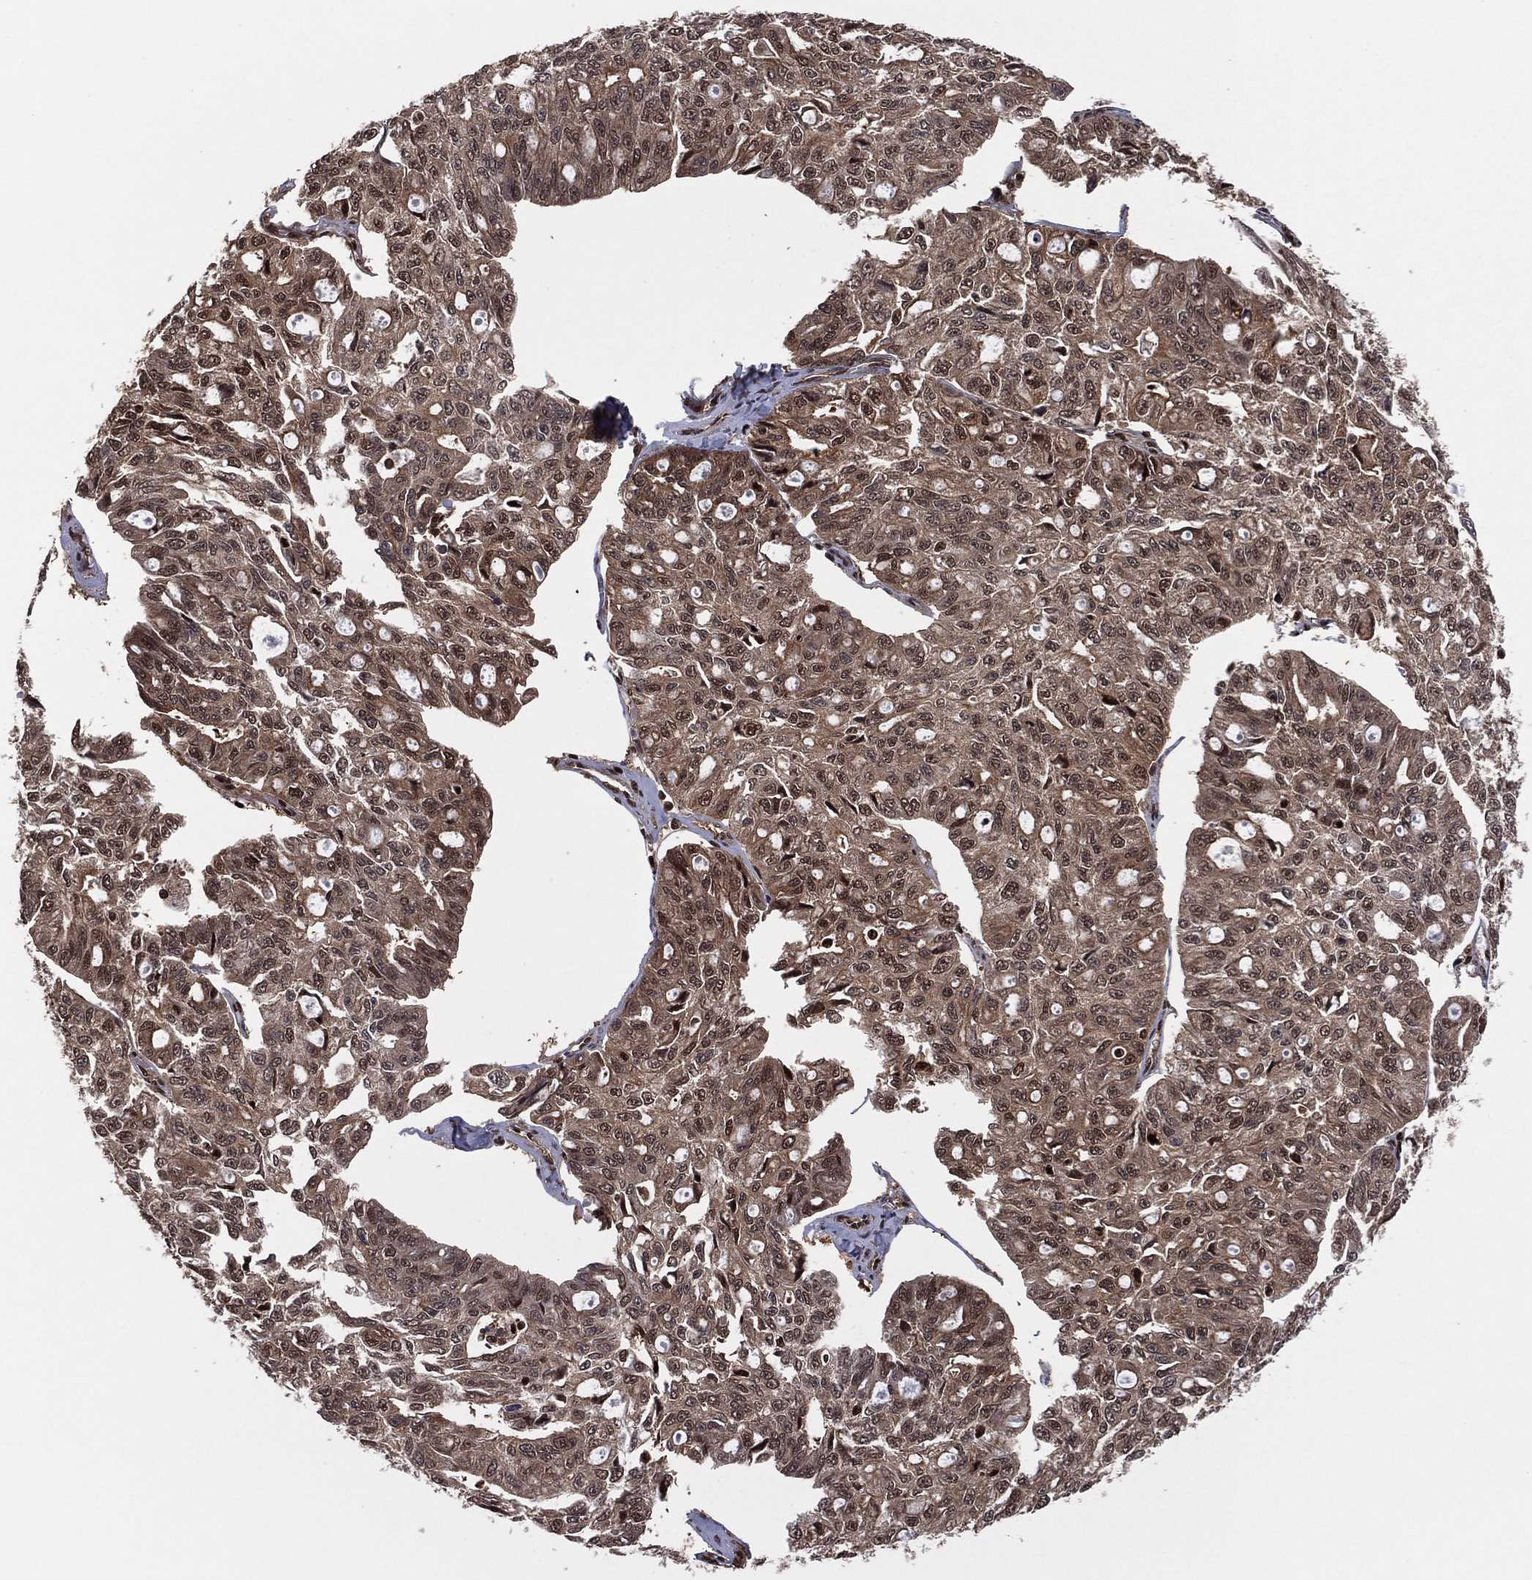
{"staining": {"intensity": "moderate", "quantity": ">75%", "location": "cytoplasmic/membranous,nuclear"}, "tissue": "ovarian cancer", "cell_type": "Tumor cells", "image_type": "cancer", "snomed": [{"axis": "morphology", "description": "Carcinoma, endometroid"}, {"axis": "topography", "description": "Ovary"}], "caption": "Approximately >75% of tumor cells in ovarian cancer (endometroid carcinoma) display moderate cytoplasmic/membranous and nuclear protein staining as visualized by brown immunohistochemical staining.", "gene": "PSMA1", "patient": {"sex": "female", "age": 65}}